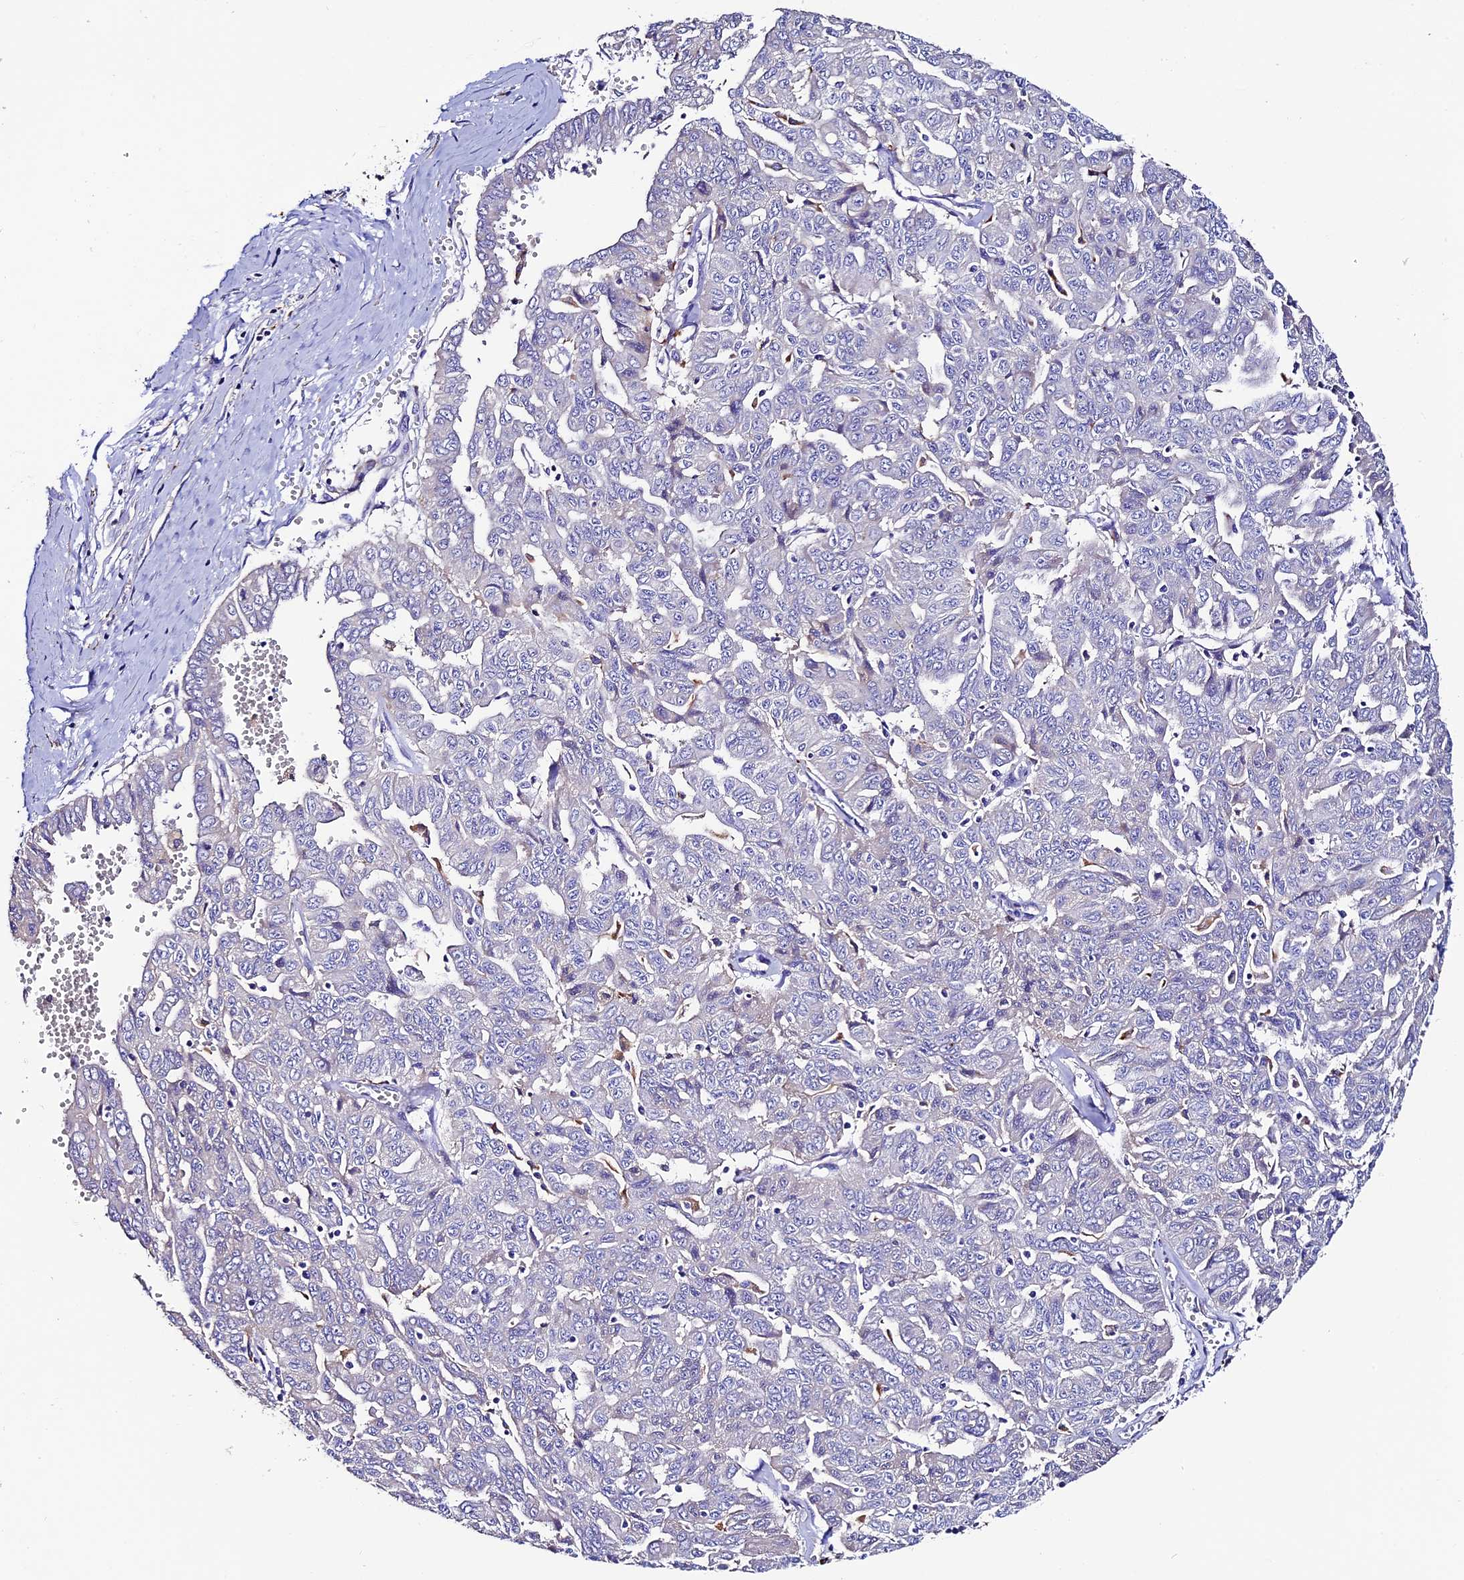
{"staining": {"intensity": "negative", "quantity": "none", "location": "none"}, "tissue": "liver cancer", "cell_type": "Tumor cells", "image_type": "cancer", "snomed": [{"axis": "morphology", "description": "Cholangiocarcinoma"}, {"axis": "topography", "description": "Liver"}], "caption": "Immunohistochemistry (IHC) of human liver cancer (cholangiocarcinoma) demonstrates no staining in tumor cells. (DAB (3,3'-diaminobenzidine) immunohistochemistry (IHC) visualized using brightfield microscopy, high magnification).", "gene": "CLN5", "patient": {"sex": "female", "age": 77}}